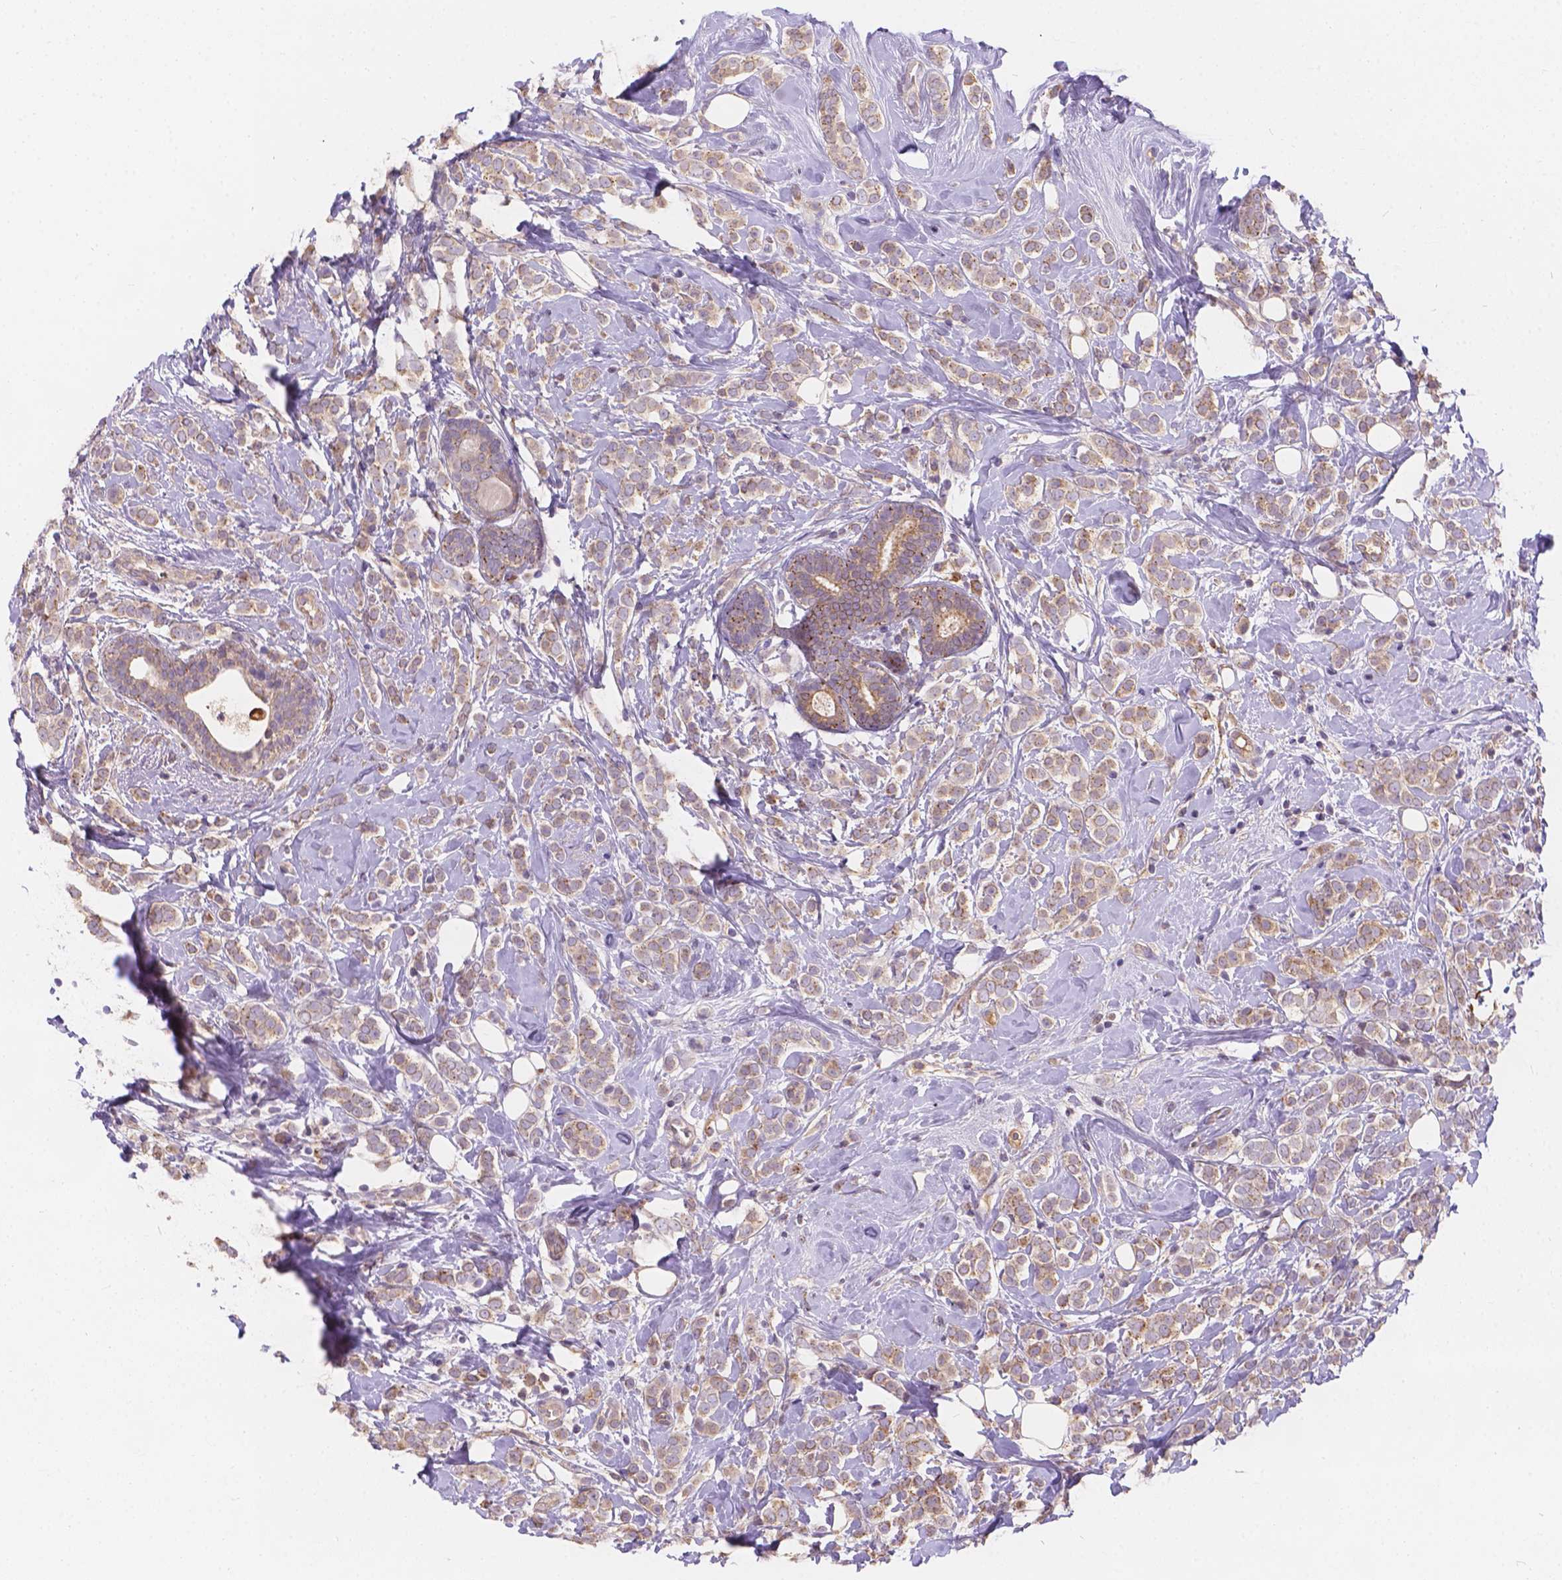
{"staining": {"intensity": "moderate", "quantity": ">75%", "location": "cytoplasmic/membranous"}, "tissue": "breast cancer", "cell_type": "Tumor cells", "image_type": "cancer", "snomed": [{"axis": "morphology", "description": "Lobular carcinoma"}, {"axis": "topography", "description": "Breast"}], "caption": "Human breast cancer stained for a protein (brown) shows moderate cytoplasmic/membranous positive positivity in about >75% of tumor cells.", "gene": "CDK10", "patient": {"sex": "female", "age": 49}}